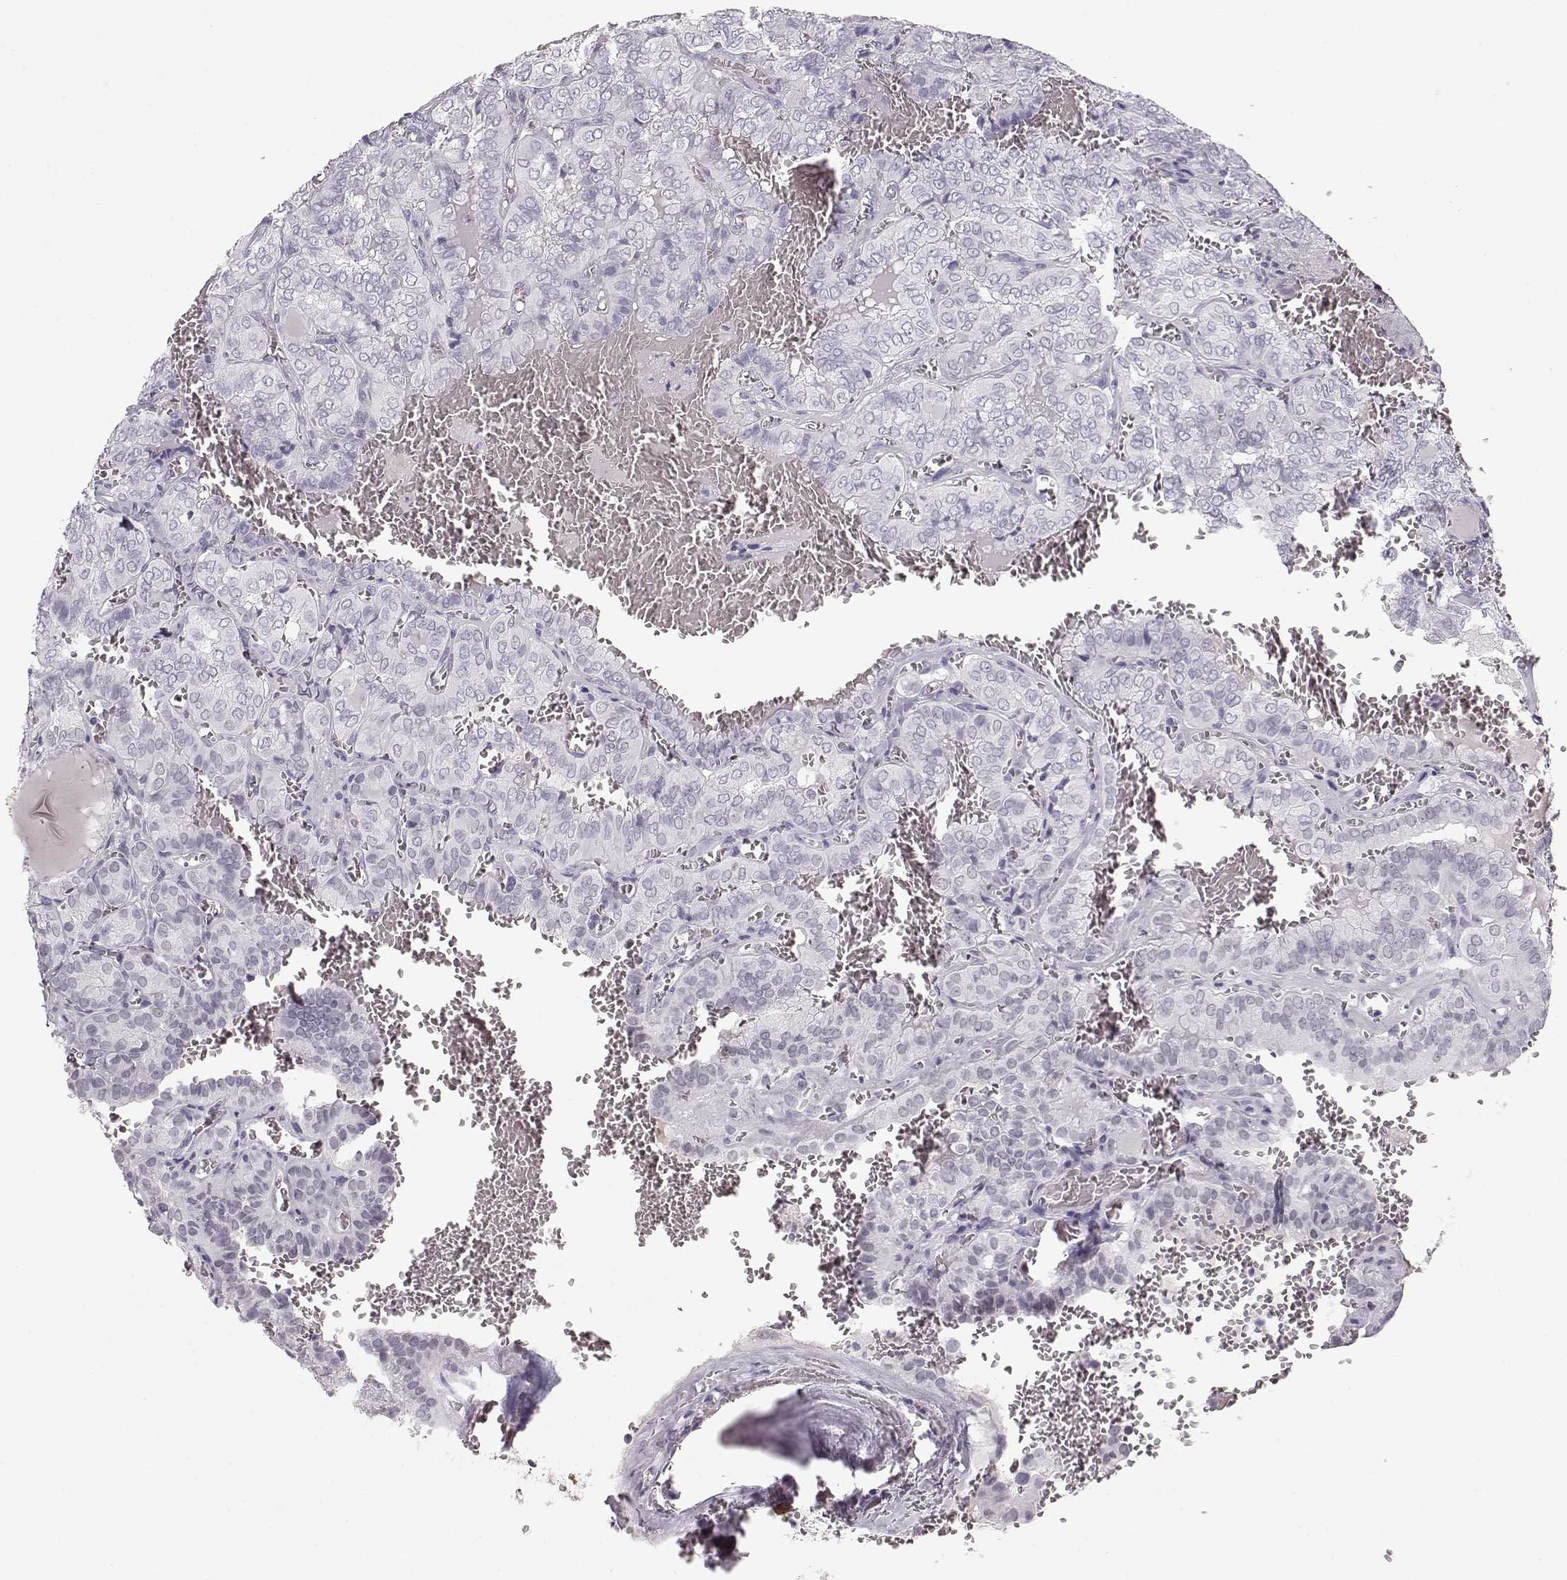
{"staining": {"intensity": "negative", "quantity": "none", "location": "none"}, "tissue": "thyroid cancer", "cell_type": "Tumor cells", "image_type": "cancer", "snomed": [{"axis": "morphology", "description": "Papillary adenocarcinoma, NOS"}, {"axis": "topography", "description": "Thyroid gland"}], "caption": "High magnification brightfield microscopy of thyroid cancer (papillary adenocarcinoma) stained with DAB (brown) and counterstained with hematoxylin (blue): tumor cells show no significant expression.", "gene": "POU1F1", "patient": {"sex": "female", "age": 41}}